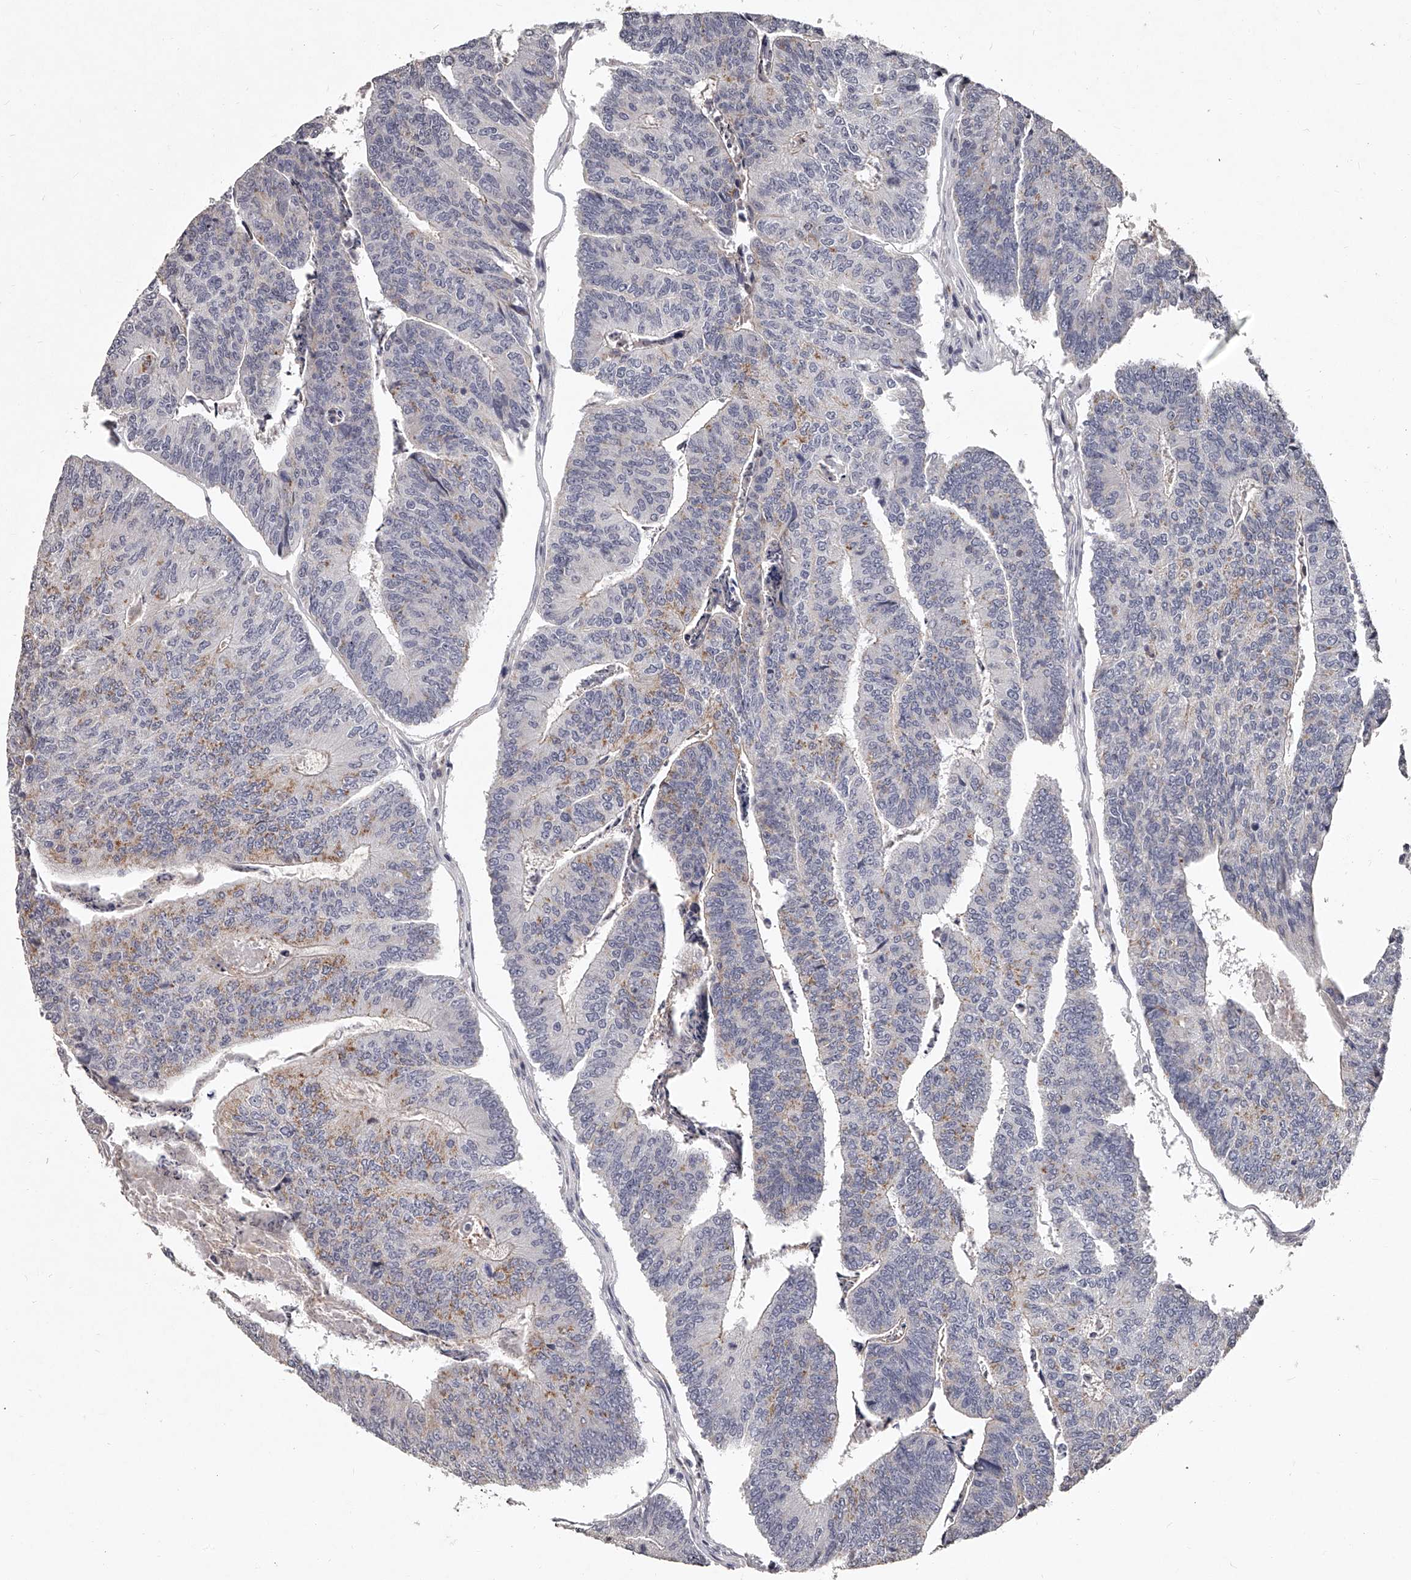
{"staining": {"intensity": "weak", "quantity": "<25%", "location": "cytoplasmic/membranous"}, "tissue": "colorectal cancer", "cell_type": "Tumor cells", "image_type": "cancer", "snomed": [{"axis": "morphology", "description": "Adenocarcinoma, NOS"}, {"axis": "topography", "description": "Colon"}], "caption": "Immunohistochemical staining of adenocarcinoma (colorectal) displays no significant expression in tumor cells.", "gene": "NT5DC1", "patient": {"sex": "female", "age": 67}}